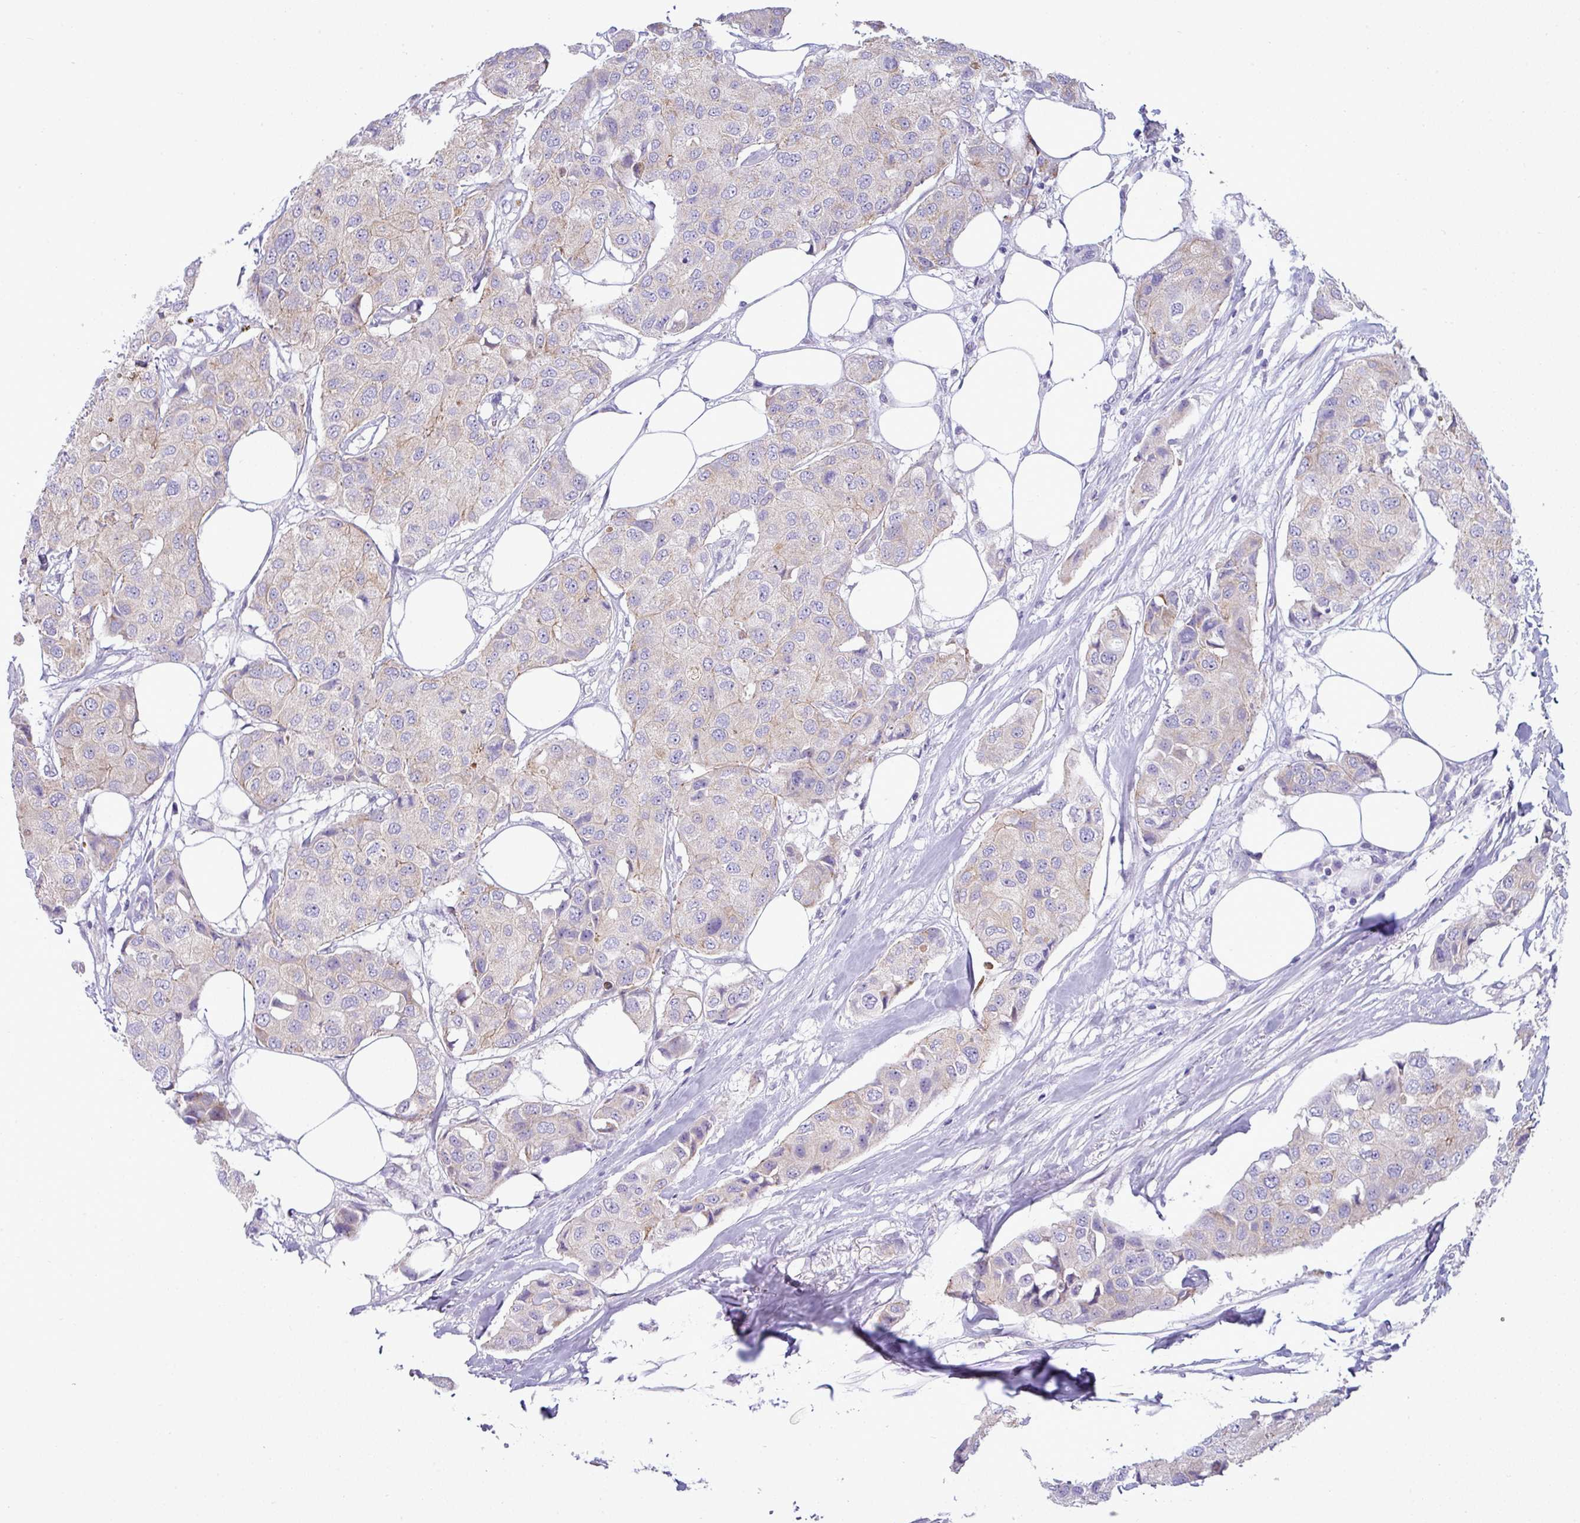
{"staining": {"intensity": "negative", "quantity": "none", "location": "none"}, "tissue": "breast cancer", "cell_type": "Tumor cells", "image_type": "cancer", "snomed": [{"axis": "morphology", "description": "Duct carcinoma"}, {"axis": "topography", "description": "Breast"}], "caption": "Breast cancer stained for a protein using IHC displays no staining tumor cells.", "gene": "ACAP3", "patient": {"sex": "female", "age": 80}}